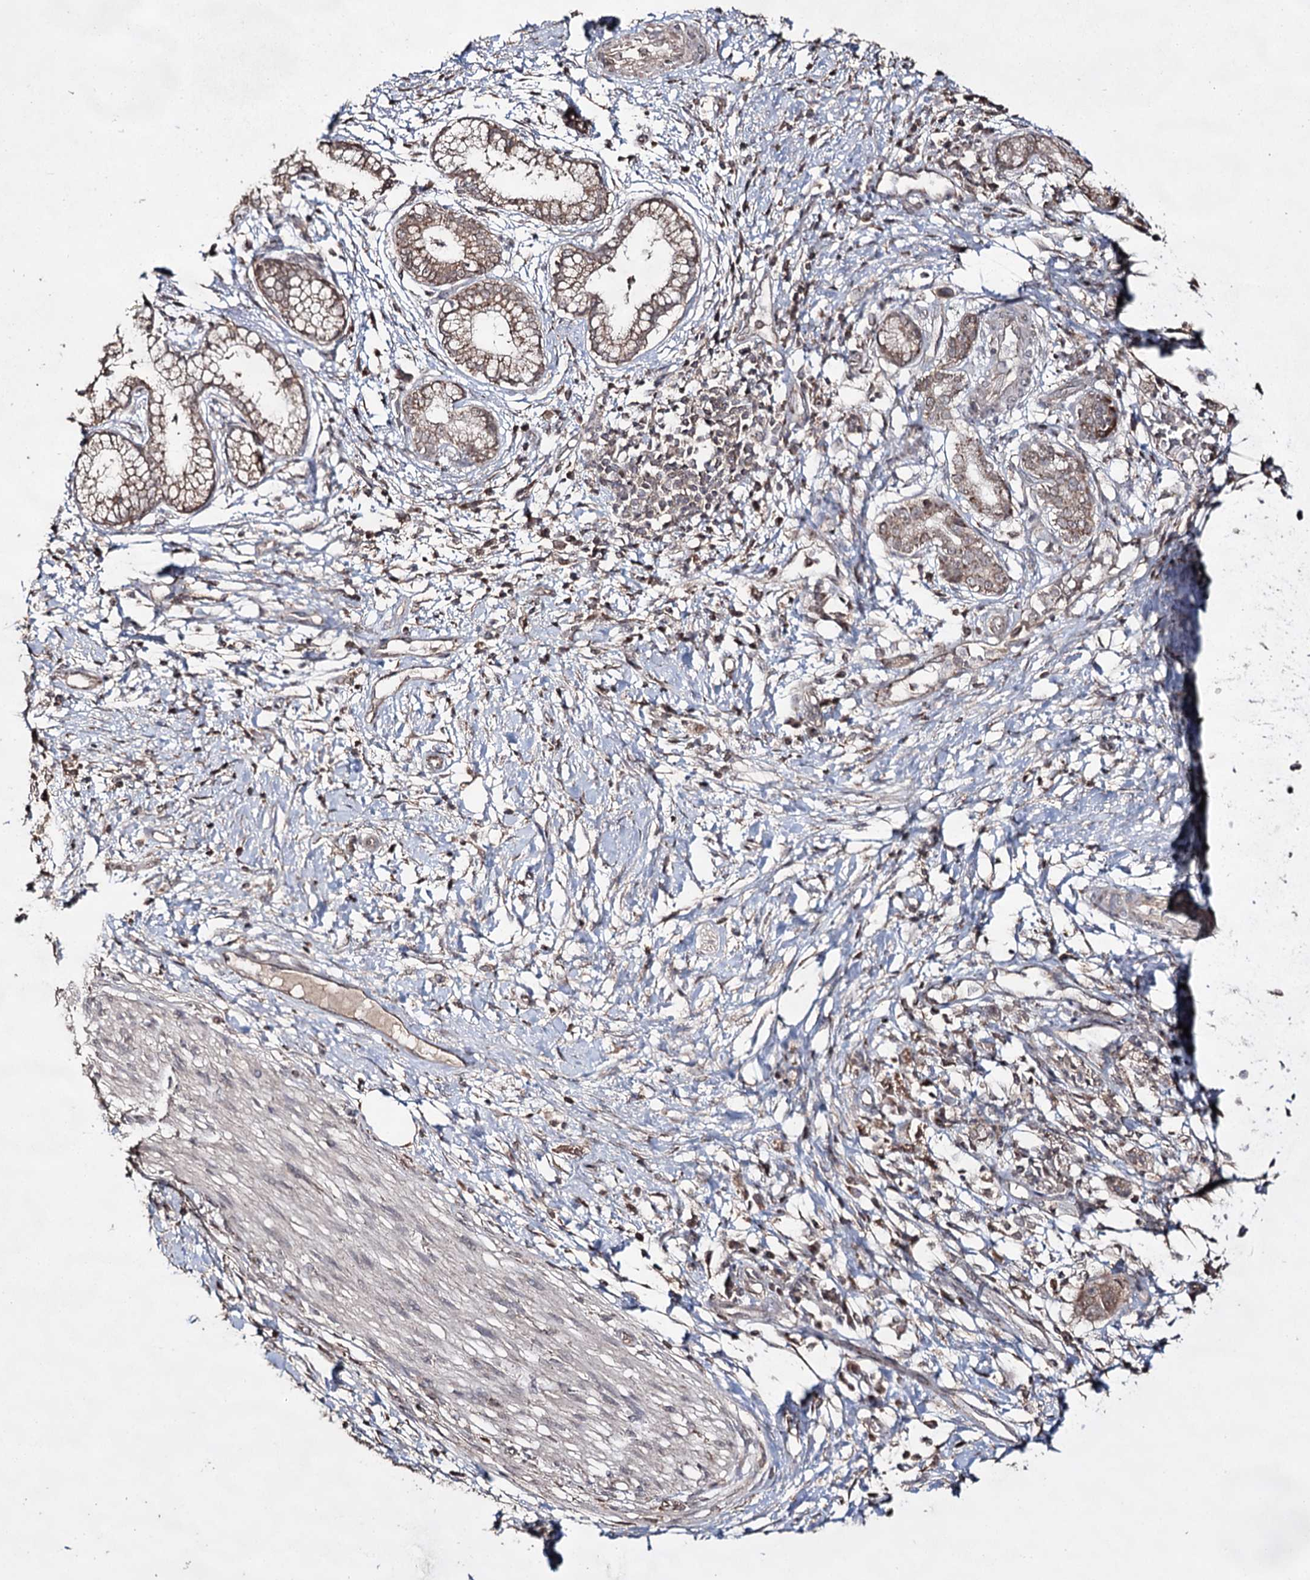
{"staining": {"intensity": "moderate", "quantity": ">75%", "location": "cytoplasmic/membranous"}, "tissue": "pancreatic cancer", "cell_type": "Tumor cells", "image_type": "cancer", "snomed": [{"axis": "morphology", "description": "Adenocarcinoma, NOS"}, {"axis": "topography", "description": "Pancreas"}], "caption": "Adenocarcinoma (pancreatic) stained for a protein (brown) exhibits moderate cytoplasmic/membranous positive expression in about >75% of tumor cells.", "gene": "ACTR6", "patient": {"sex": "male", "age": 68}}